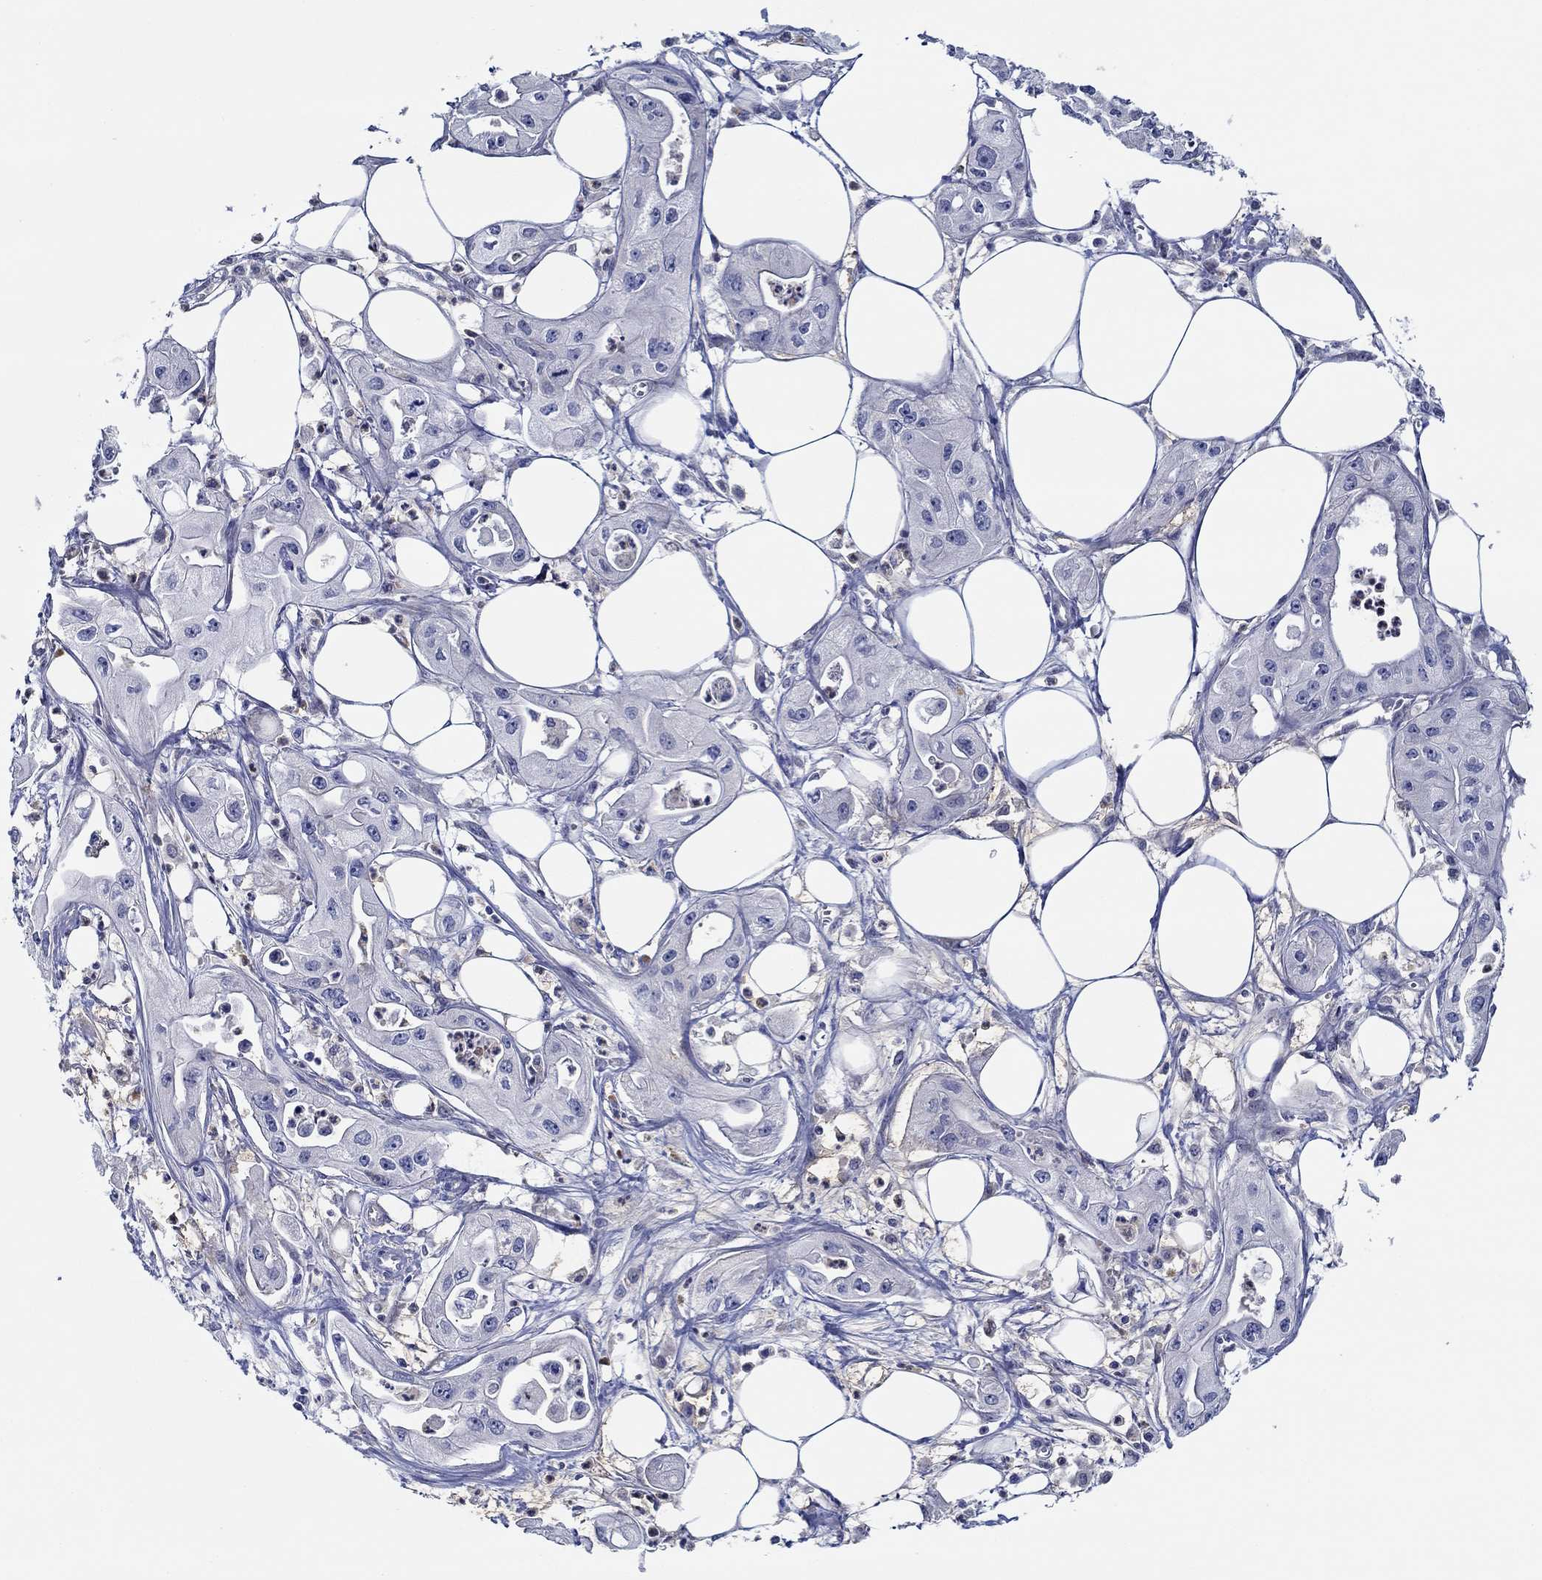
{"staining": {"intensity": "negative", "quantity": "none", "location": "none"}, "tissue": "pancreatic cancer", "cell_type": "Tumor cells", "image_type": "cancer", "snomed": [{"axis": "morphology", "description": "Adenocarcinoma, NOS"}, {"axis": "topography", "description": "Pancreas"}], "caption": "IHC micrograph of adenocarcinoma (pancreatic) stained for a protein (brown), which demonstrates no positivity in tumor cells. (DAB IHC, high magnification).", "gene": "CFAP61", "patient": {"sex": "male", "age": 70}}